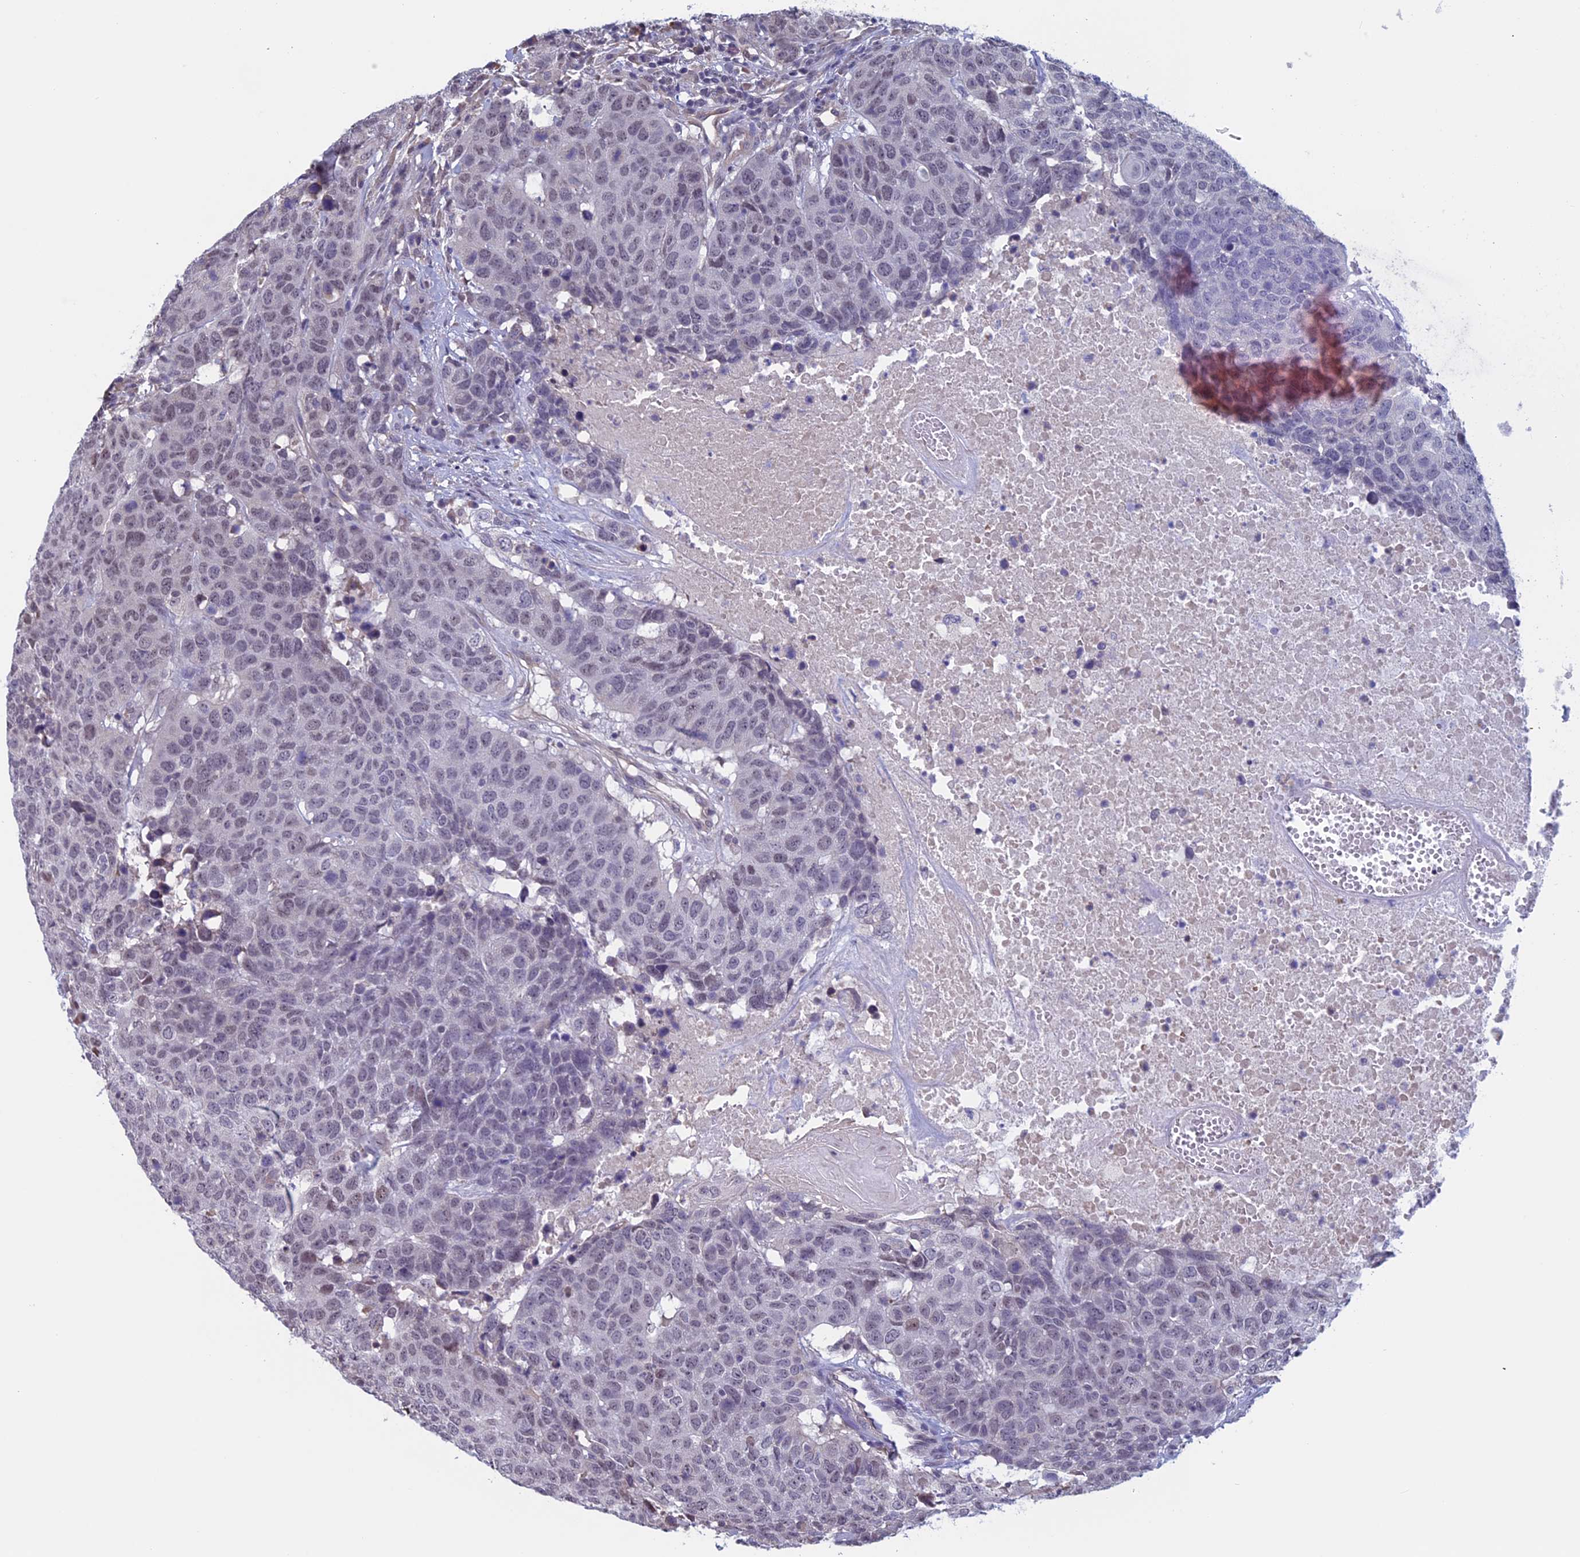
{"staining": {"intensity": "negative", "quantity": "none", "location": "none"}, "tissue": "head and neck cancer", "cell_type": "Tumor cells", "image_type": "cancer", "snomed": [{"axis": "morphology", "description": "Squamous cell carcinoma, NOS"}, {"axis": "topography", "description": "Head-Neck"}], "caption": "Squamous cell carcinoma (head and neck) stained for a protein using immunohistochemistry reveals no positivity tumor cells.", "gene": "SLC1A6", "patient": {"sex": "male", "age": 66}}